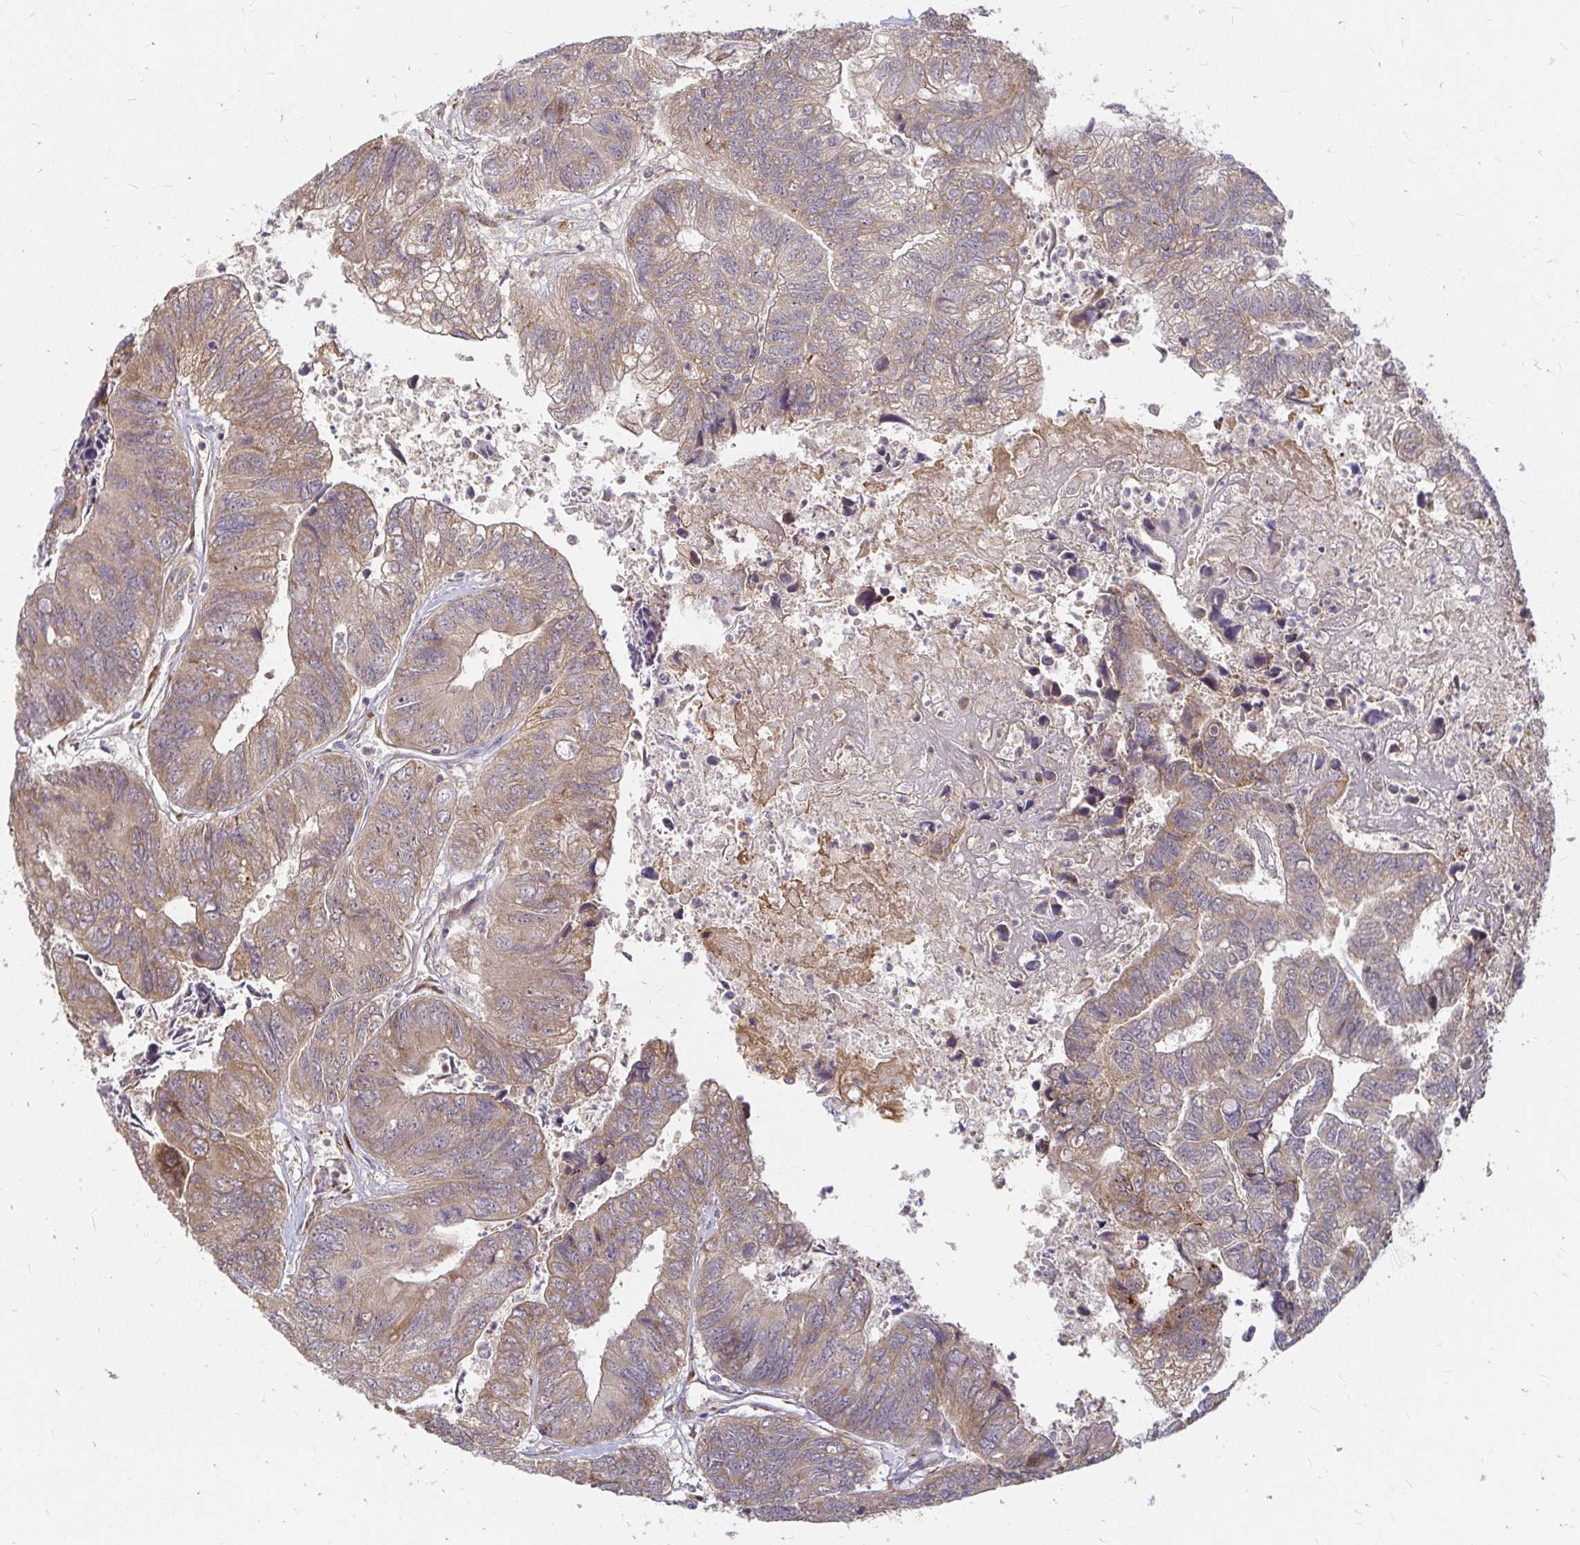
{"staining": {"intensity": "weak", "quantity": ">75%", "location": "cytoplasmic/membranous"}, "tissue": "colorectal cancer", "cell_type": "Tumor cells", "image_type": "cancer", "snomed": [{"axis": "morphology", "description": "Adenocarcinoma, NOS"}, {"axis": "topography", "description": "Colon"}], "caption": "High-power microscopy captured an immunohistochemistry (IHC) histopathology image of colorectal cancer (adenocarcinoma), revealing weak cytoplasmic/membranous staining in approximately >75% of tumor cells. Ihc stains the protein in brown and the nuclei are stained blue.", "gene": "CAST", "patient": {"sex": "female", "age": 67}}